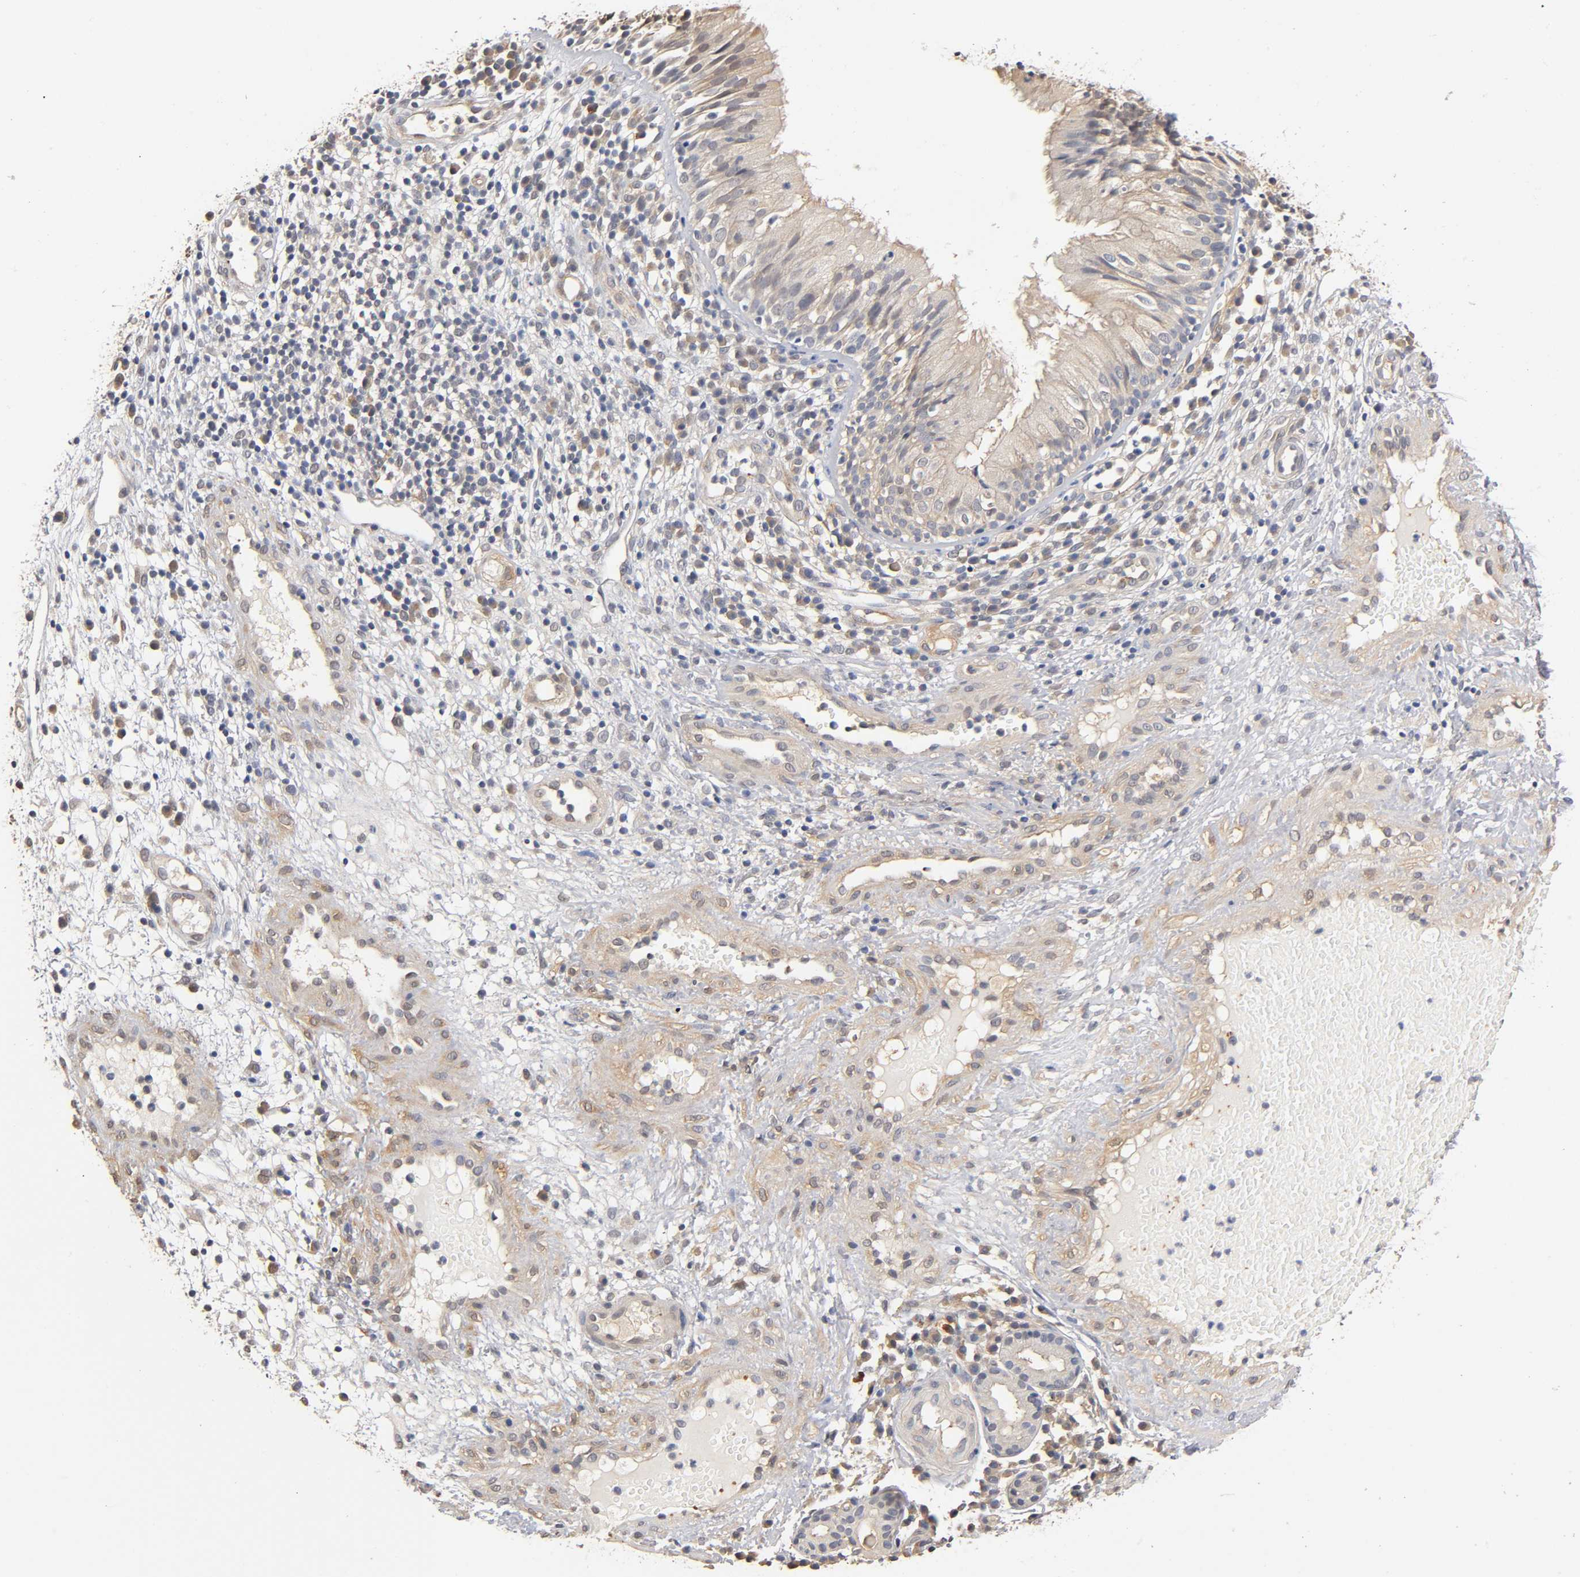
{"staining": {"intensity": "negative", "quantity": "none", "location": "none"}, "tissue": "nasopharynx", "cell_type": "Respiratory epithelial cells", "image_type": "normal", "snomed": [{"axis": "morphology", "description": "Normal tissue, NOS"}, {"axis": "morphology", "description": "Inflammation, NOS"}, {"axis": "morphology", "description": "Malignant melanoma, Metastatic site"}, {"axis": "topography", "description": "Nasopharynx"}], "caption": "DAB (3,3'-diaminobenzidine) immunohistochemical staining of benign human nasopharynx displays no significant expression in respiratory epithelial cells.", "gene": "PDE5A", "patient": {"sex": "female", "age": 55}}